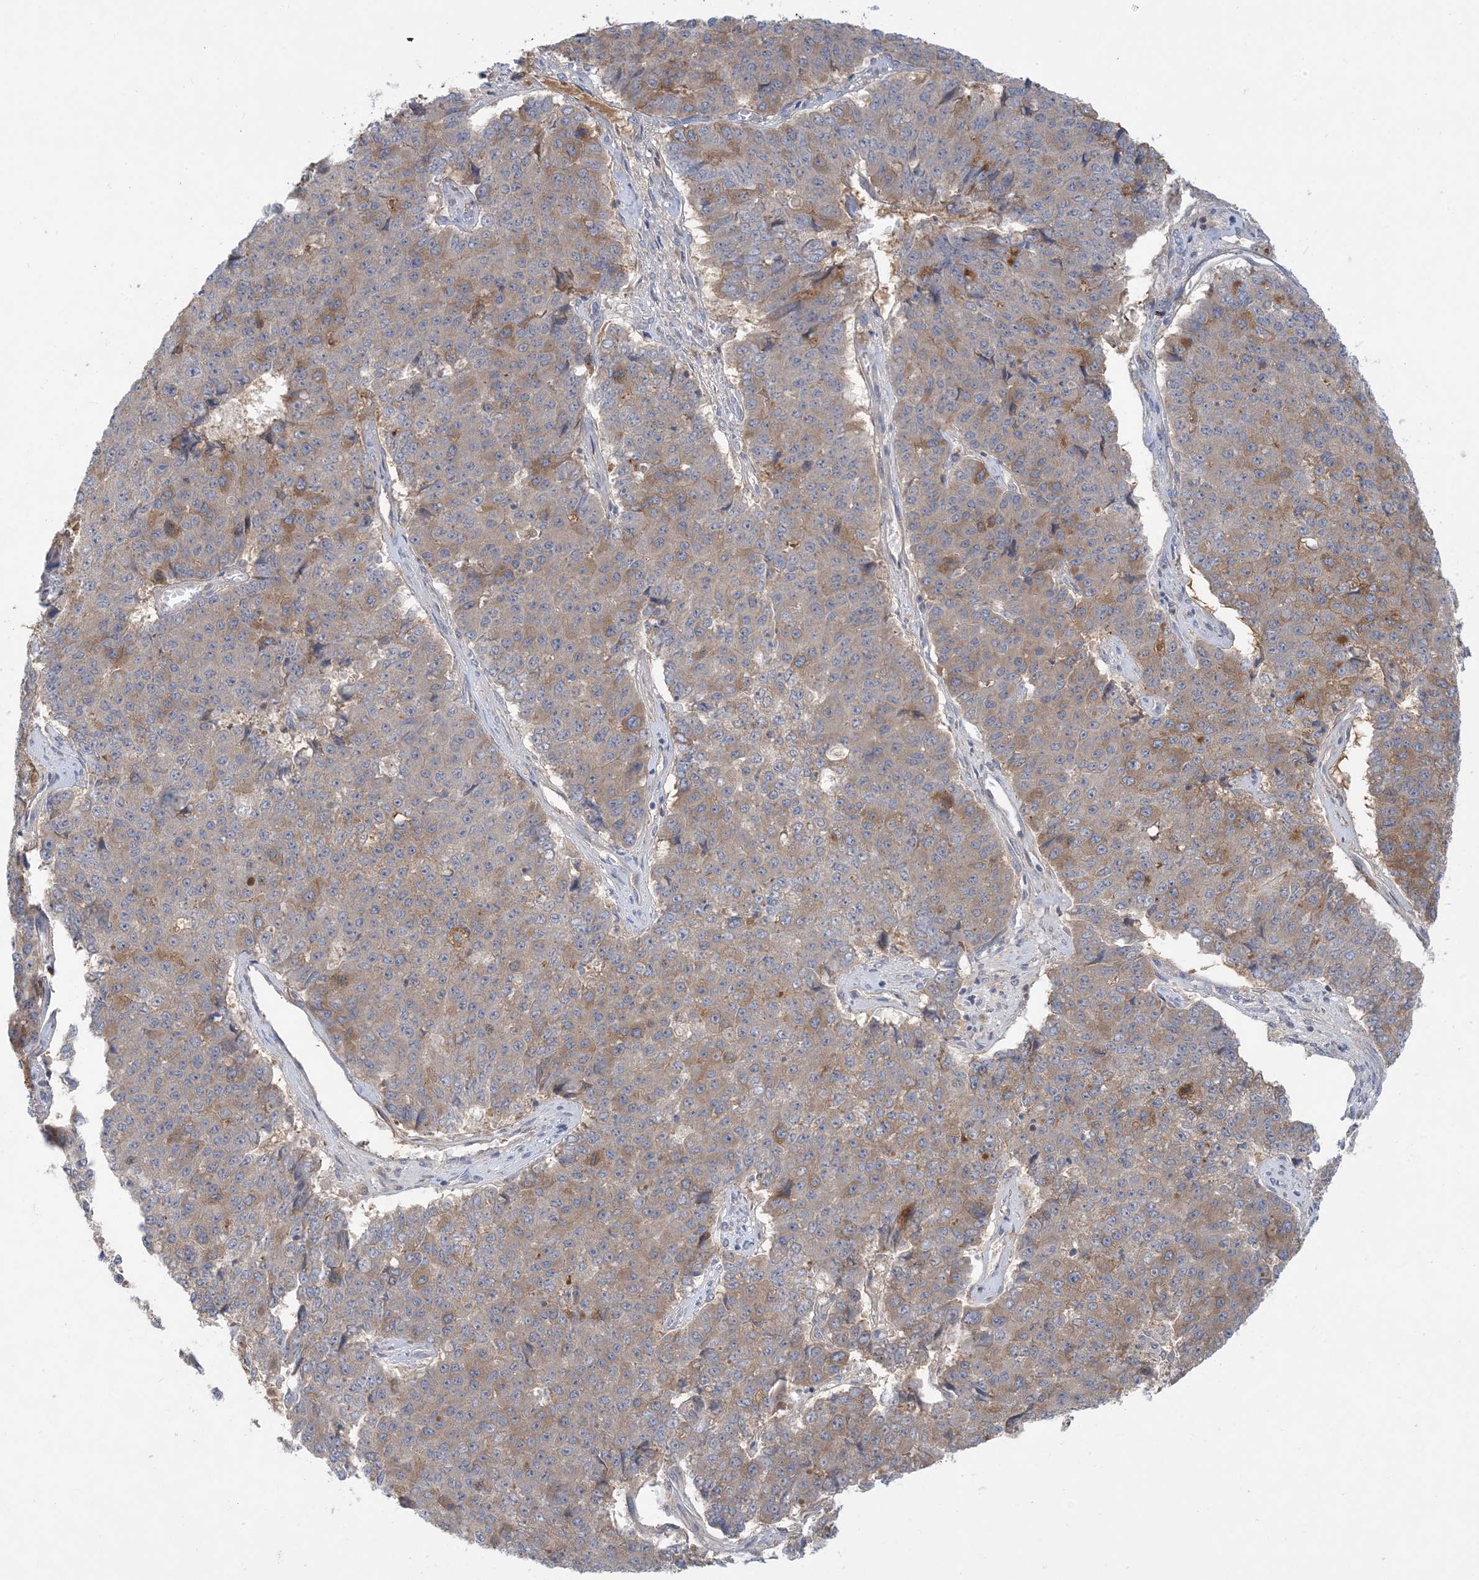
{"staining": {"intensity": "moderate", "quantity": "<25%", "location": "cytoplasmic/membranous"}, "tissue": "pancreatic cancer", "cell_type": "Tumor cells", "image_type": "cancer", "snomed": [{"axis": "morphology", "description": "Adenocarcinoma, NOS"}, {"axis": "topography", "description": "Pancreas"}], "caption": "The histopathology image reveals immunohistochemical staining of adenocarcinoma (pancreatic). There is moderate cytoplasmic/membranous positivity is present in approximately <25% of tumor cells. (Stains: DAB in brown, nuclei in blue, Microscopy: brightfield microscopy at high magnification).", "gene": "AOC1", "patient": {"sex": "male", "age": 50}}